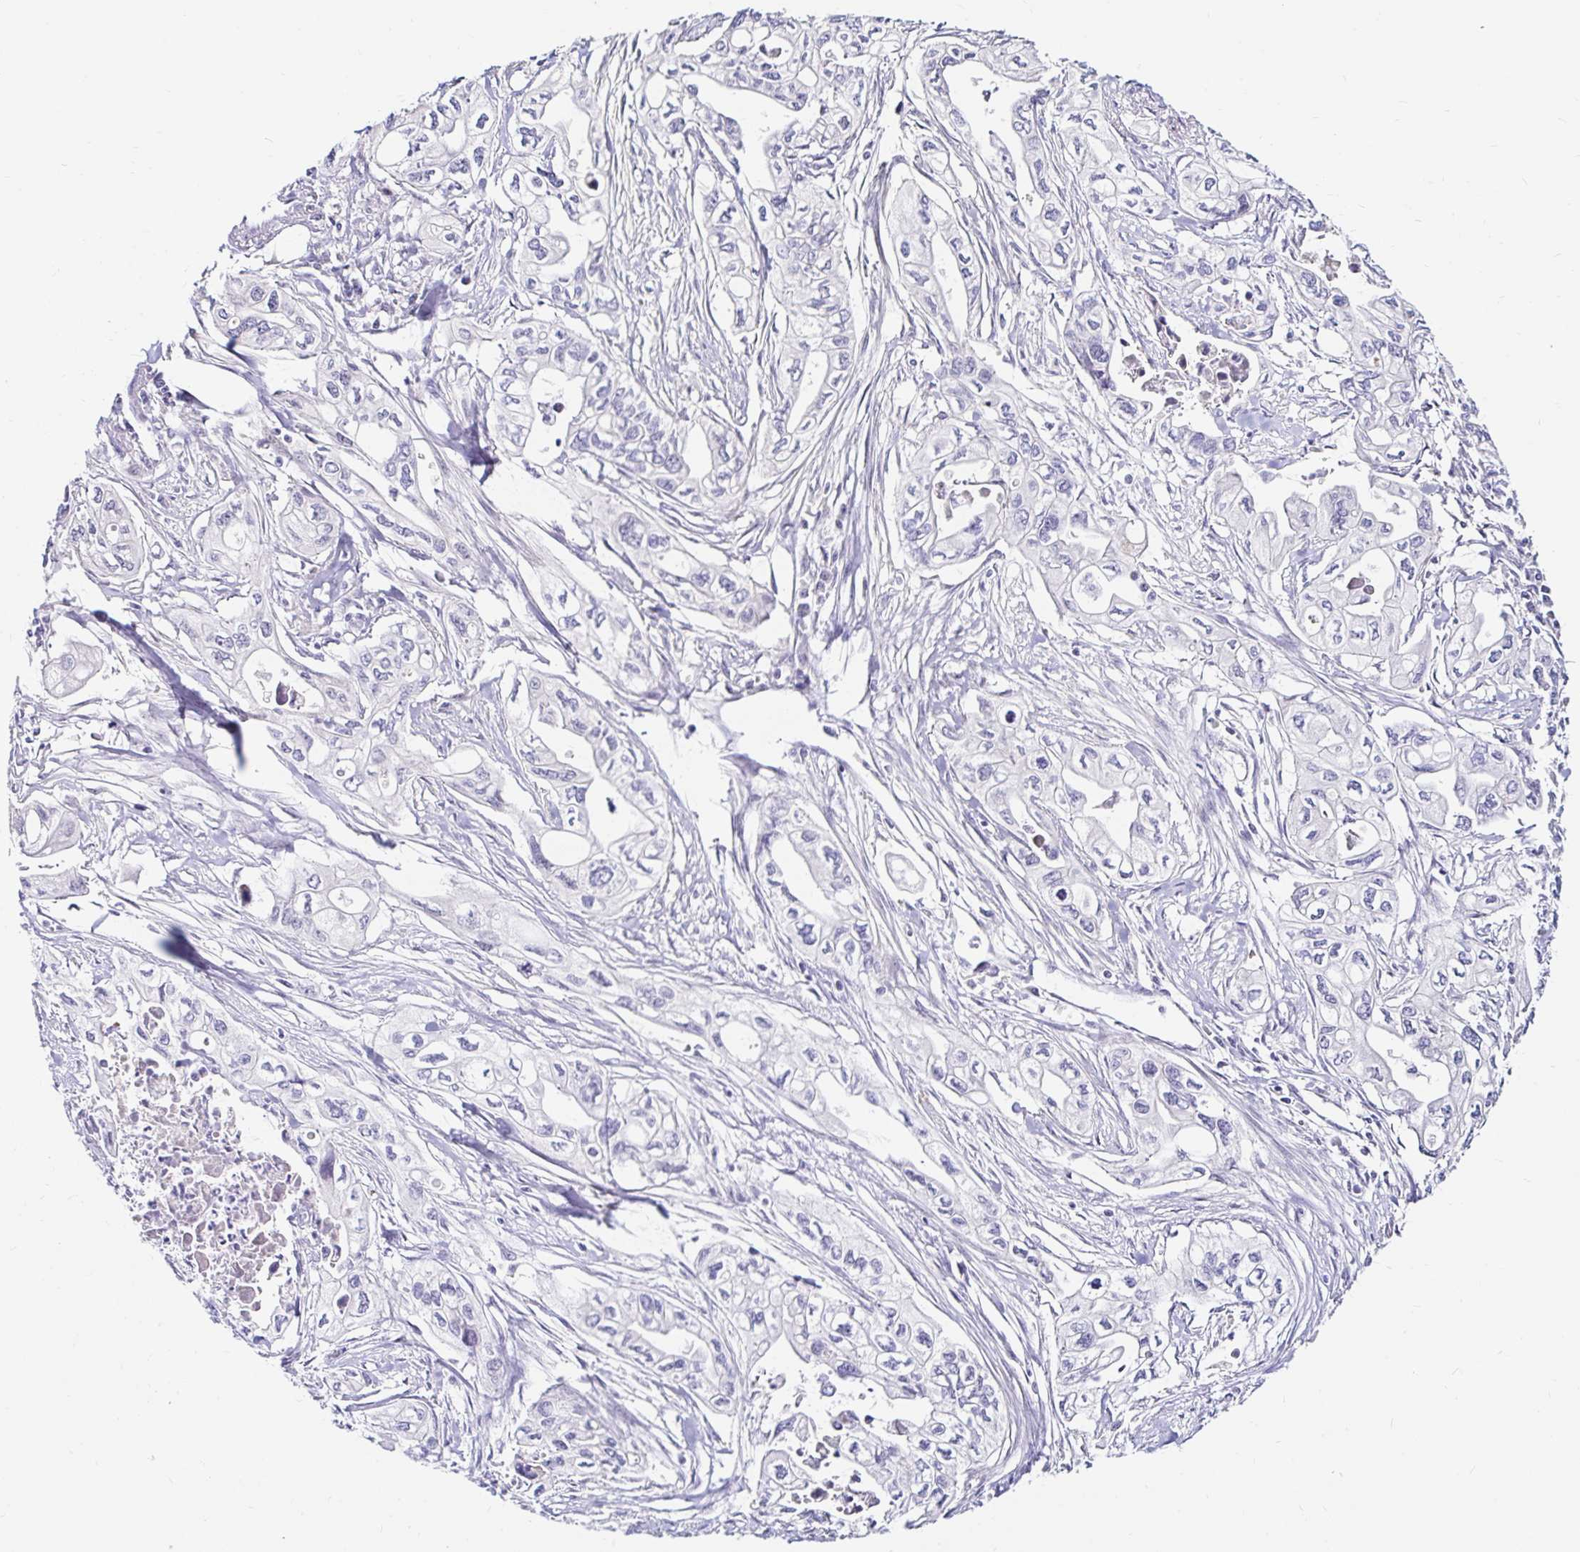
{"staining": {"intensity": "negative", "quantity": "none", "location": "none"}, "tissue": "pancreatic cancer", "cell_type": "Tumor cells", "image_type": "cancer", "snomed": [{"axis": "morphology", "description": "Adenocarcinoma, NOS"}, {"axis": "topography", "description": "Pancreas"}], "caption": "Histopathology image shows no protein staining in tumor cells of pancreatic cancer tissue.", "gene": "GUCY1A1", "patient": {"sex": "male", "age": 68}}